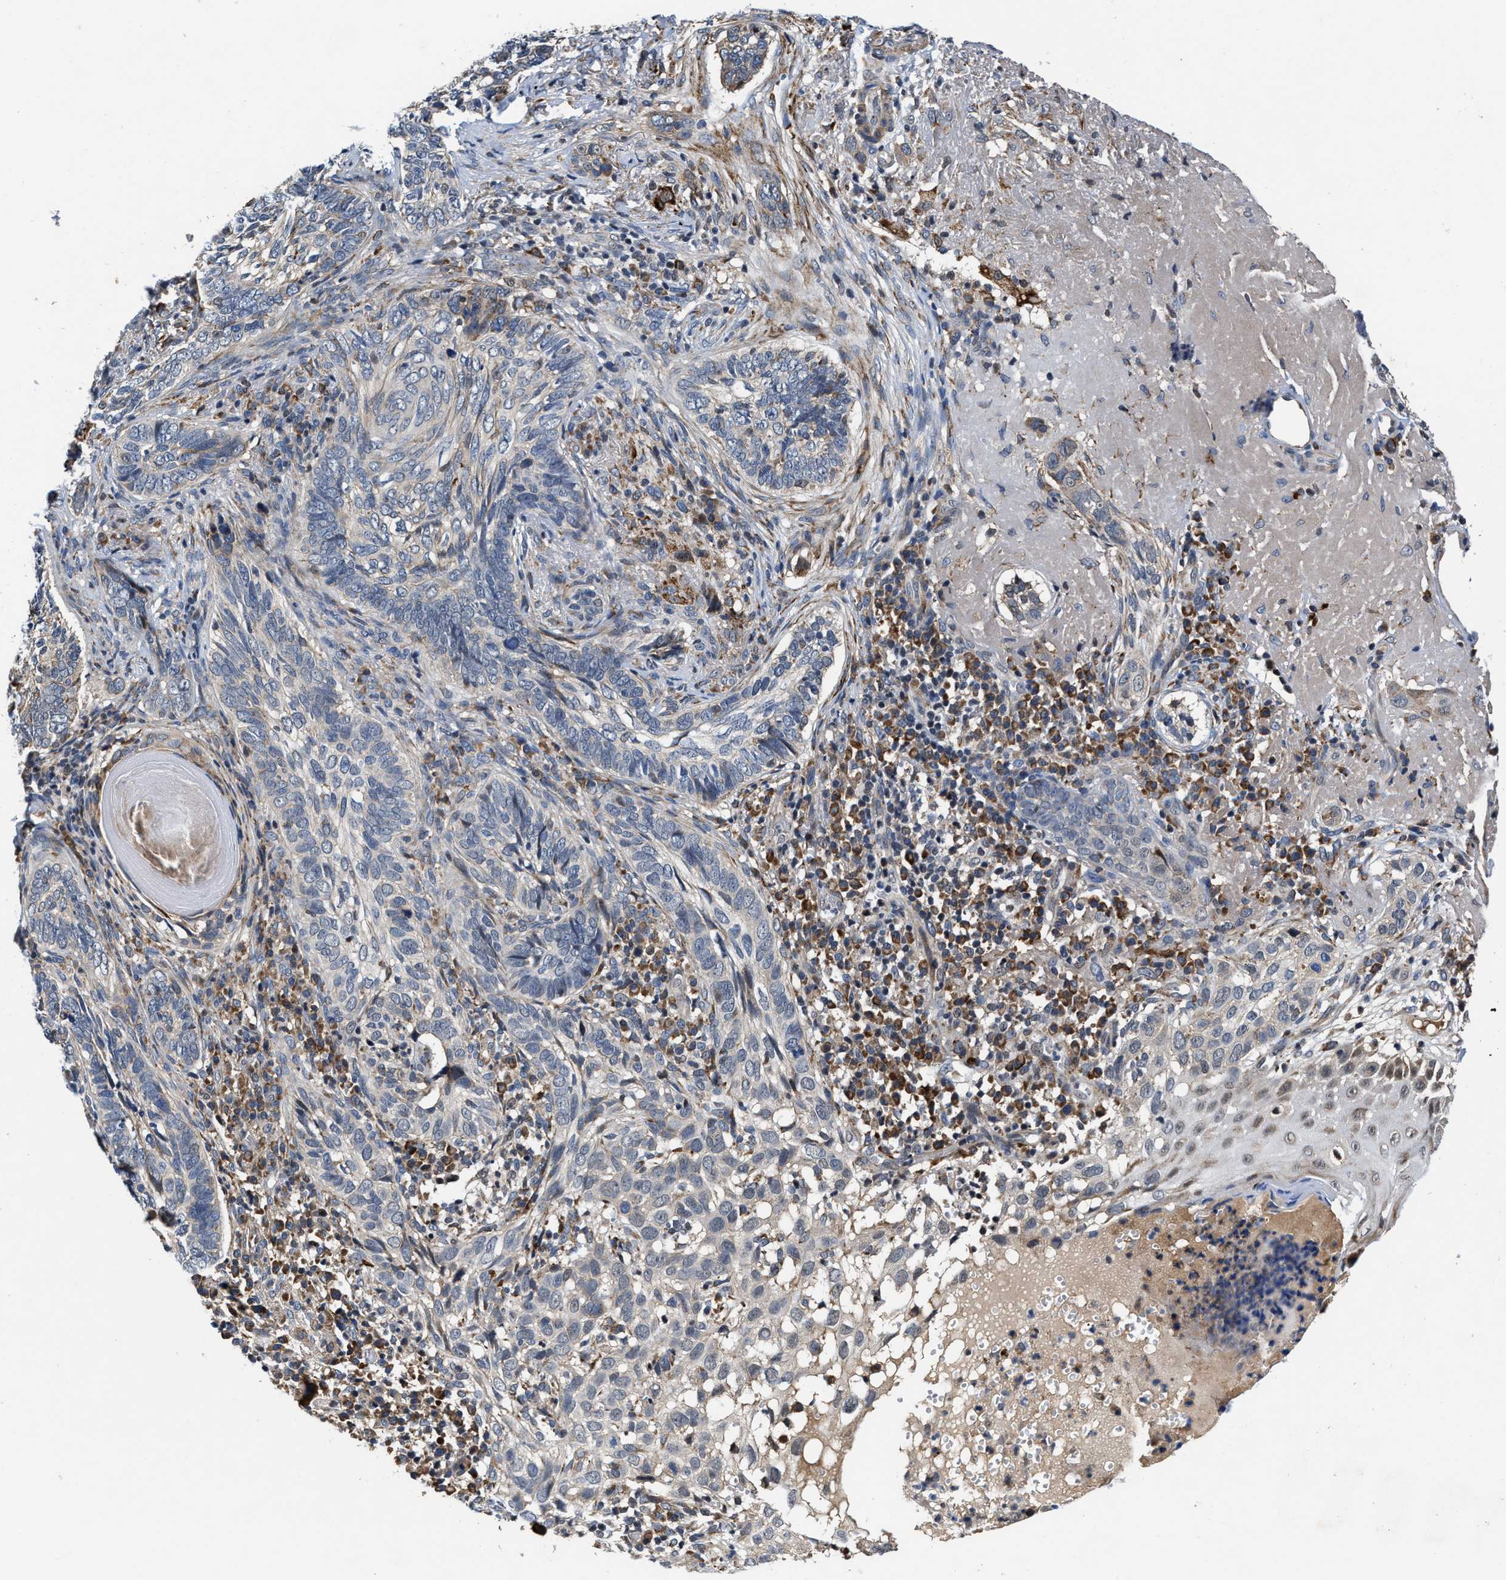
{"staining": {"intensity": "negative", "quantity": "none", "location": "none"}, "tissue": "skin cancer", "cell_type": "Tumor cells", "image_type": "cancer", "snomed": [{"axis": "morphology", "description": "Basal cell carcinoma"}, {"axis": "topography", "description": "Skin"}], "caption": "Immunohistochemistry (IHC) of human skin cancer reveals no expression in tumor cells.", "gene": "SLC12A2", "patient": {"sex": "female", "age": 89}}